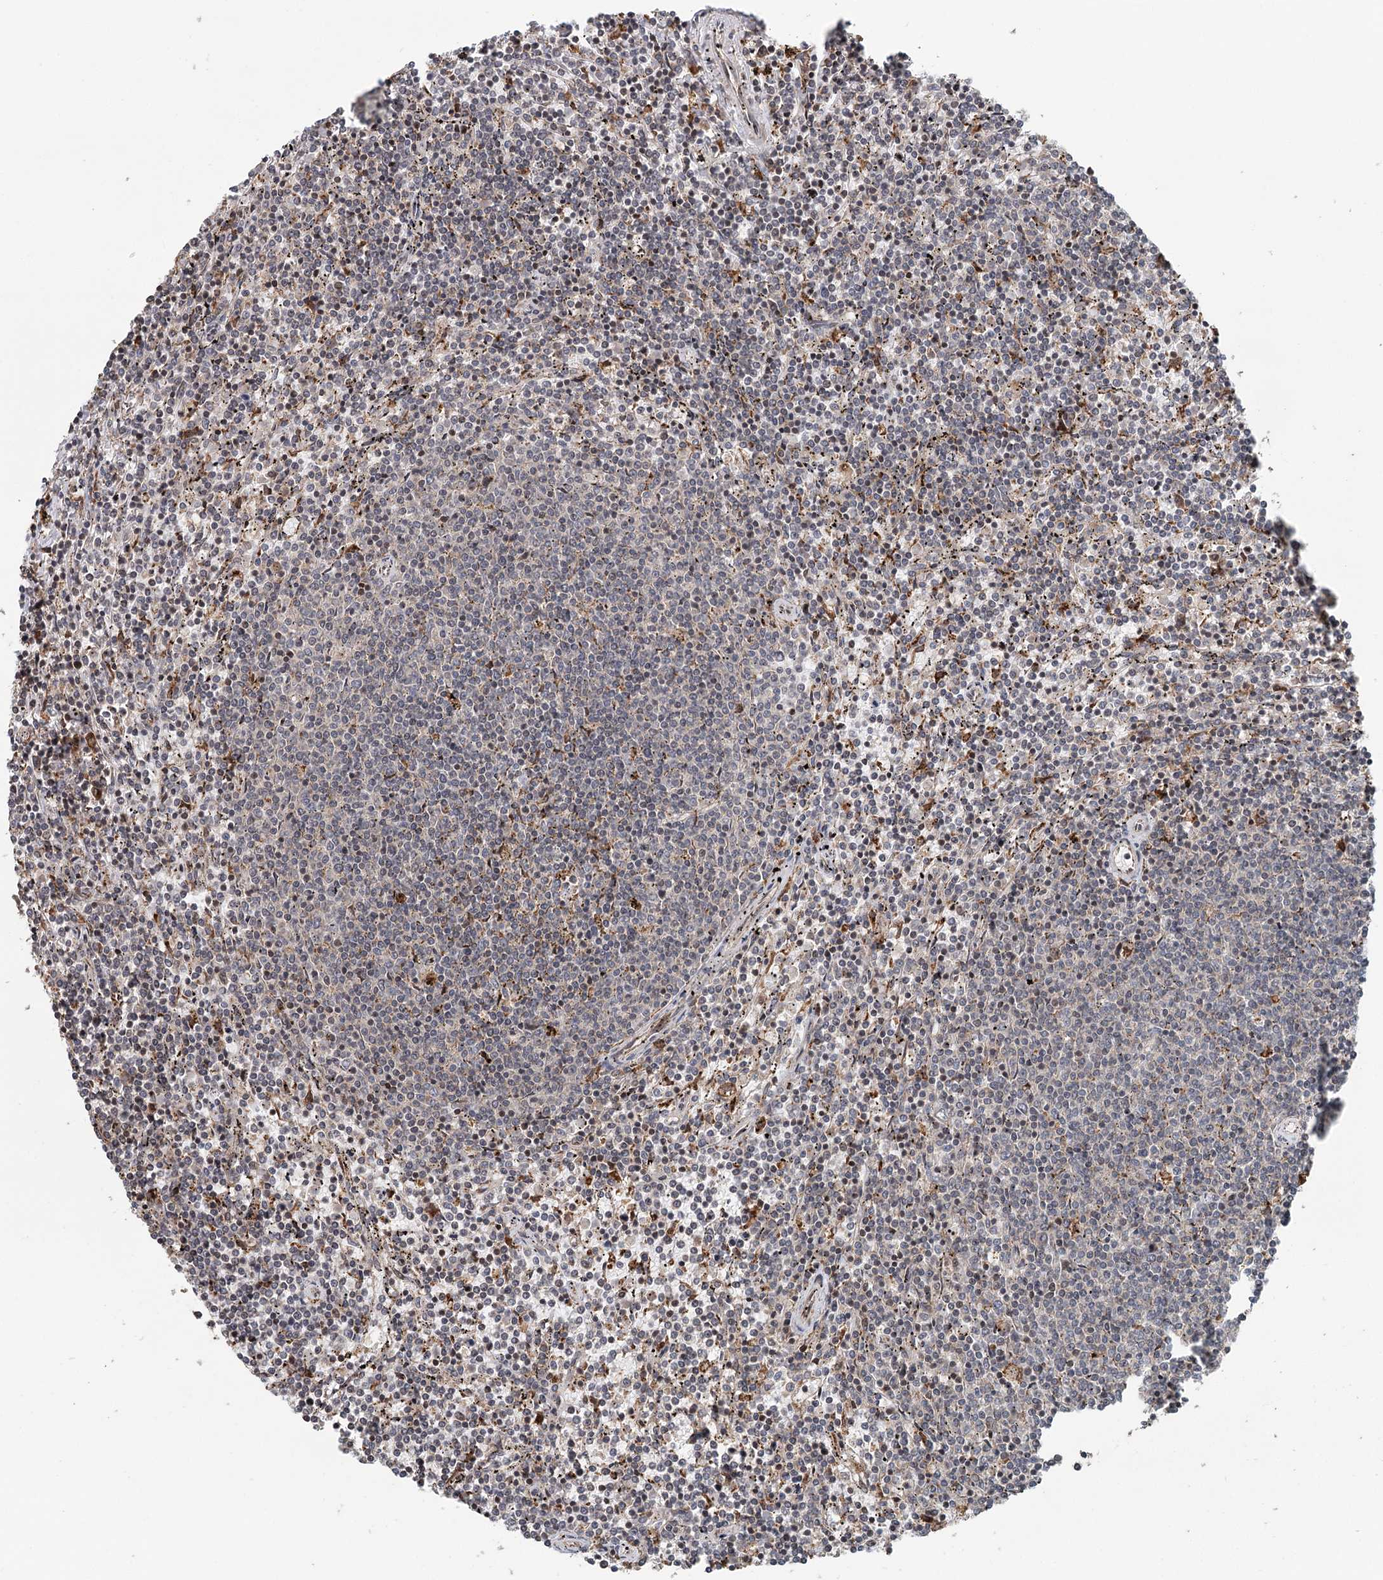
{"staining": {"intensity": "negative", "quantity": "none", "location": "none"}, "tissue": "lymphoma", "cell_type": "Tumor cells", "image_type": "cancer", "snomed": [{"axis": "morphology", "description": "Malignant lymphoma, non-Hodgkin's type, Low grade"}, {"axis": "topography", "description": "Spleen"}], "caption": "DAB immunohistochemical staining of human lymphoma displays no significant staining in tumor cells. (DAB immunohistochemistry visualized using brightfield microscopy, high magnification).", "gene": "RNF111", "patient": {"sex": "female", "age": 50}}